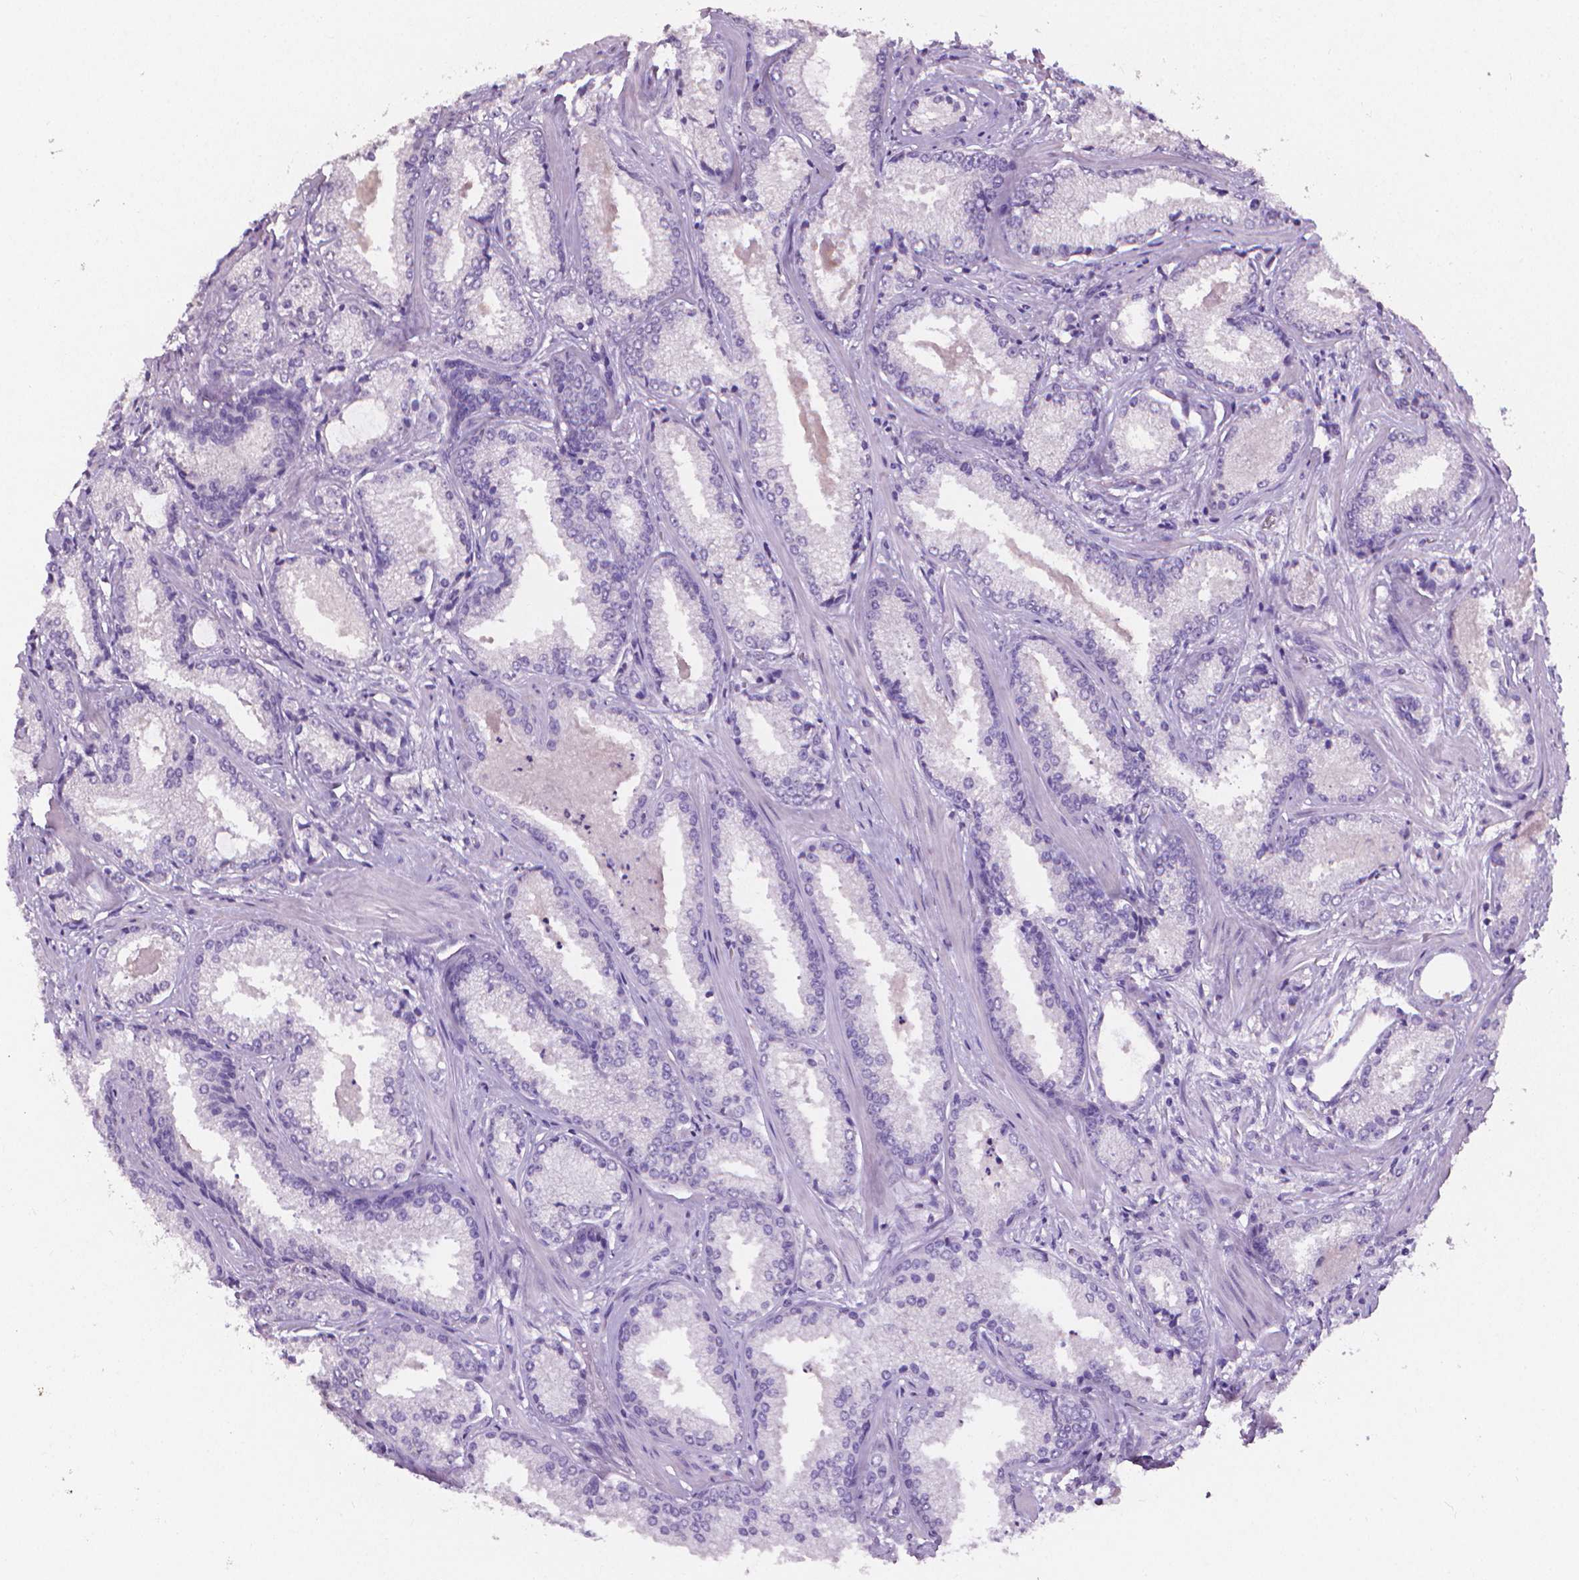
{"staining": {"intensity": "negative", "quantity": "none", "location": "none"}, "tissue": "prostate cancer", "cell_type": "Tumor cells", "image_type": "cancer", "snomed": [{"axis": "morphology", "description": "Adenocarcinoma, Low grade"}, {"axis": "topography", "description": "Prostate"}], "caption": "Tumor cells are negative for protein expression in human prostate cancer.", "gene": "XPNPEP2", "patient": {"sex": "male", "age": 56}}